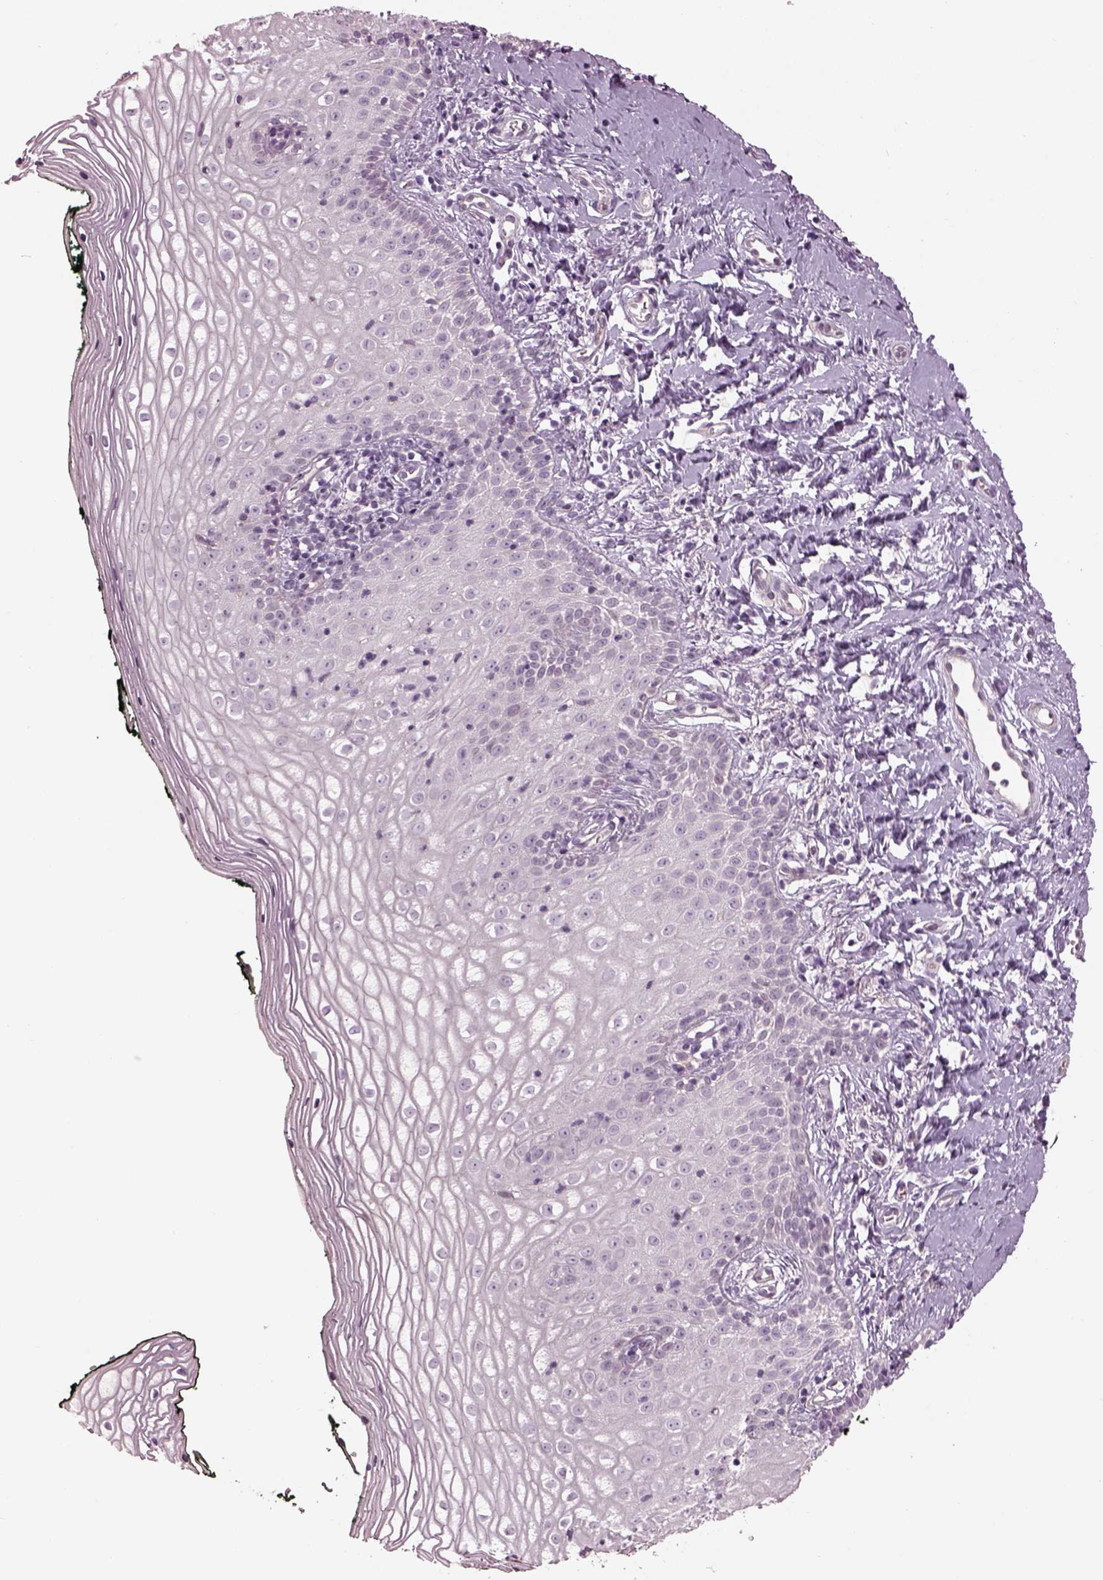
{"staining": {"intensity": "negative", "quantity": "none", "location": "none"}, "tissue": "vagina", "cell_type": "Squamous epithelial cells", "image_type": "normal", "snomed": [{"axis": "morphology", "description": "Normal tissue, NOS"}, {"axis": "topography", "description": "Vagina"}], "caption": "IHC photomicrograph of benign vagina: human vagina stained with DAB displays no significant protein expression in squamous epithelial cells.", "gene": "GAL", "patient": {"sex": "female", "age": 47}}